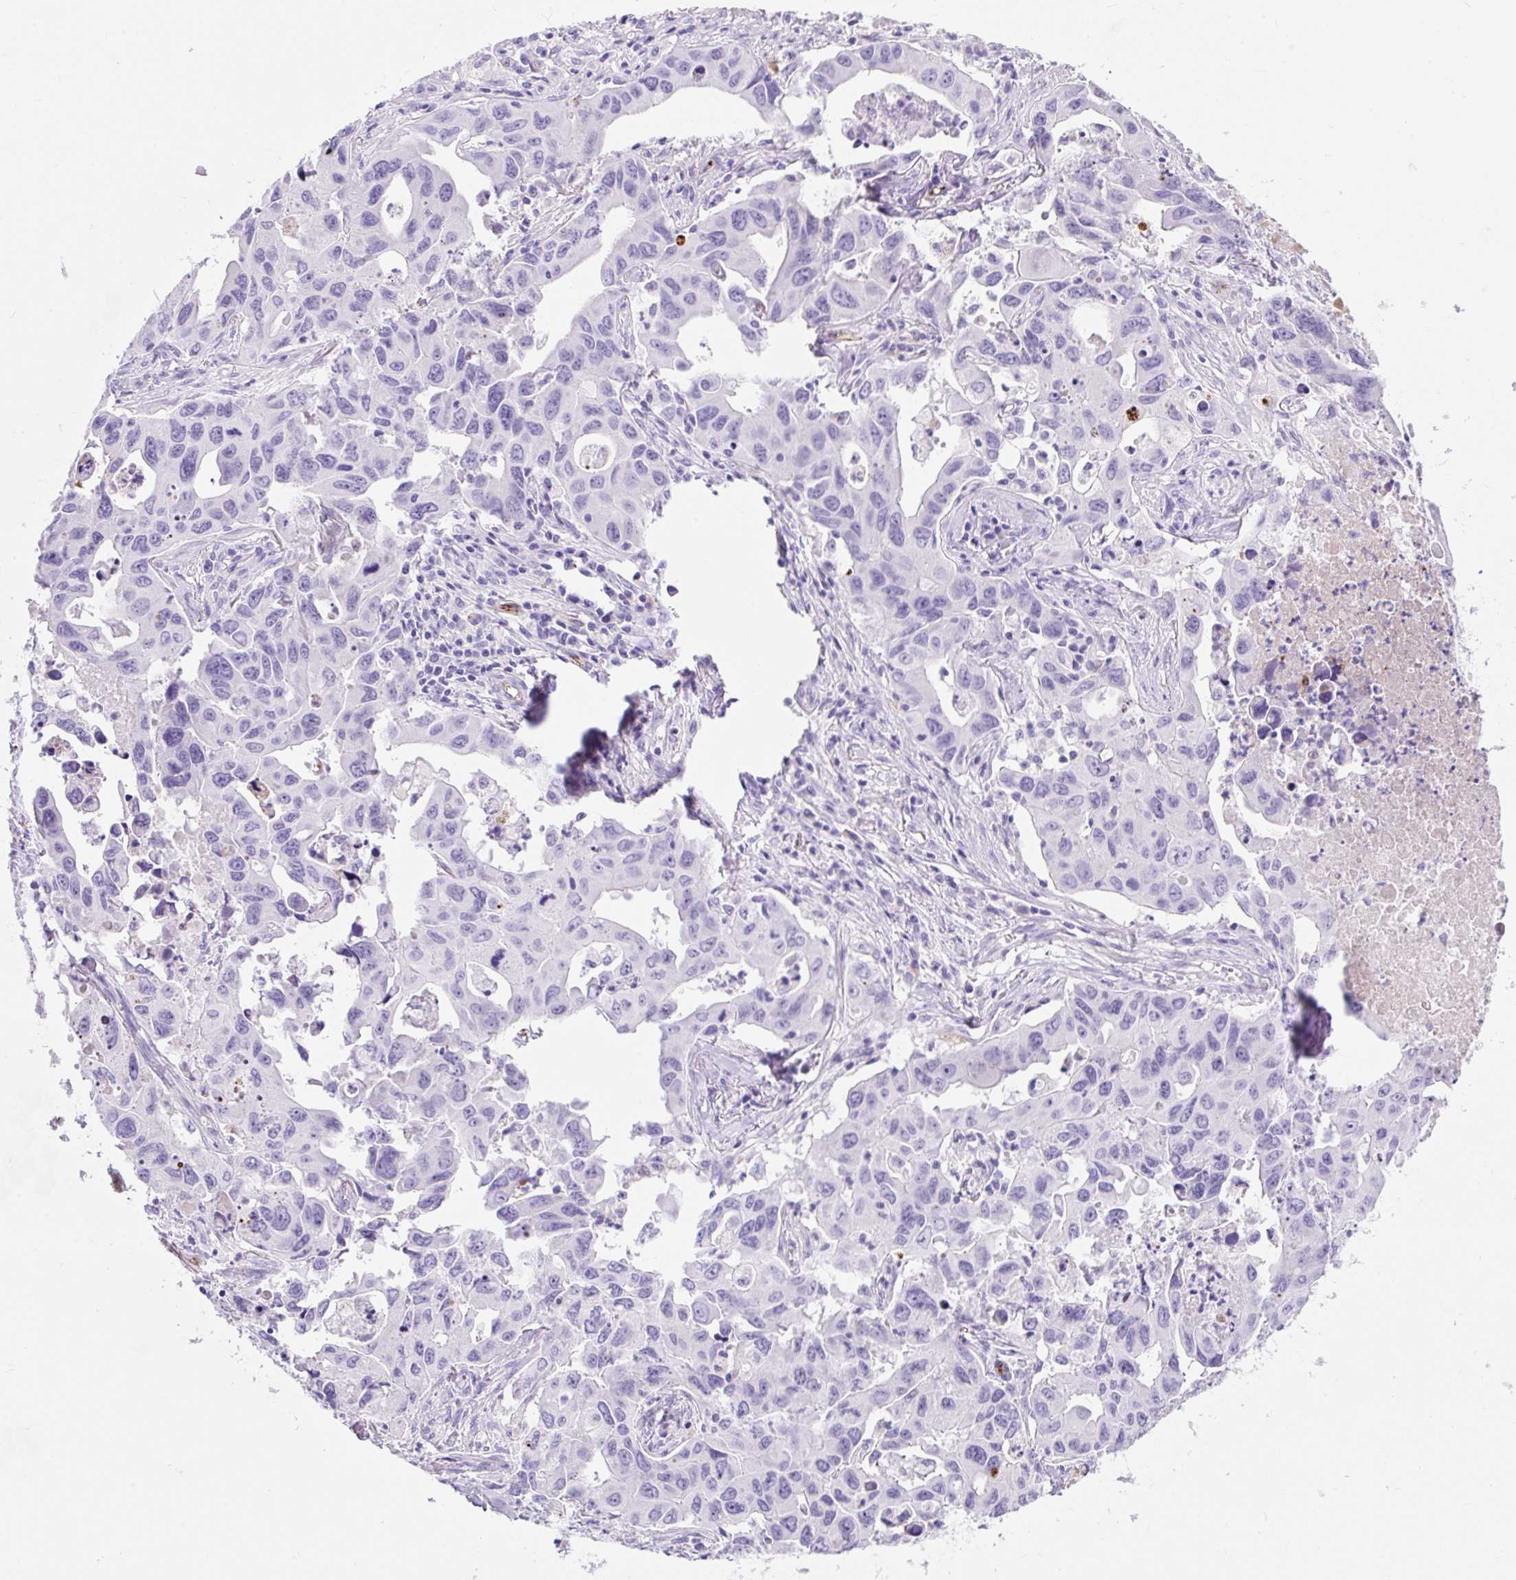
{"staining": {"intensity": "negative", "quantity": "none", "location": "none"}, "tissue": "lung cancer", "cell_type": "Tumor cells", "image_type": "cancer", "snomed": [{"axis": "morphology", "description": "Adenocarcinoma, NOS"}, {"axis": "topography", "description": "Lung"}], "caption": "Photomicrograph shows no protein expression in tumor cells of lung cancer (adenocarcinoma) tissue.", "gene": "APOC4-APOC2", "patient": {"sex": "male", "age": 64}}